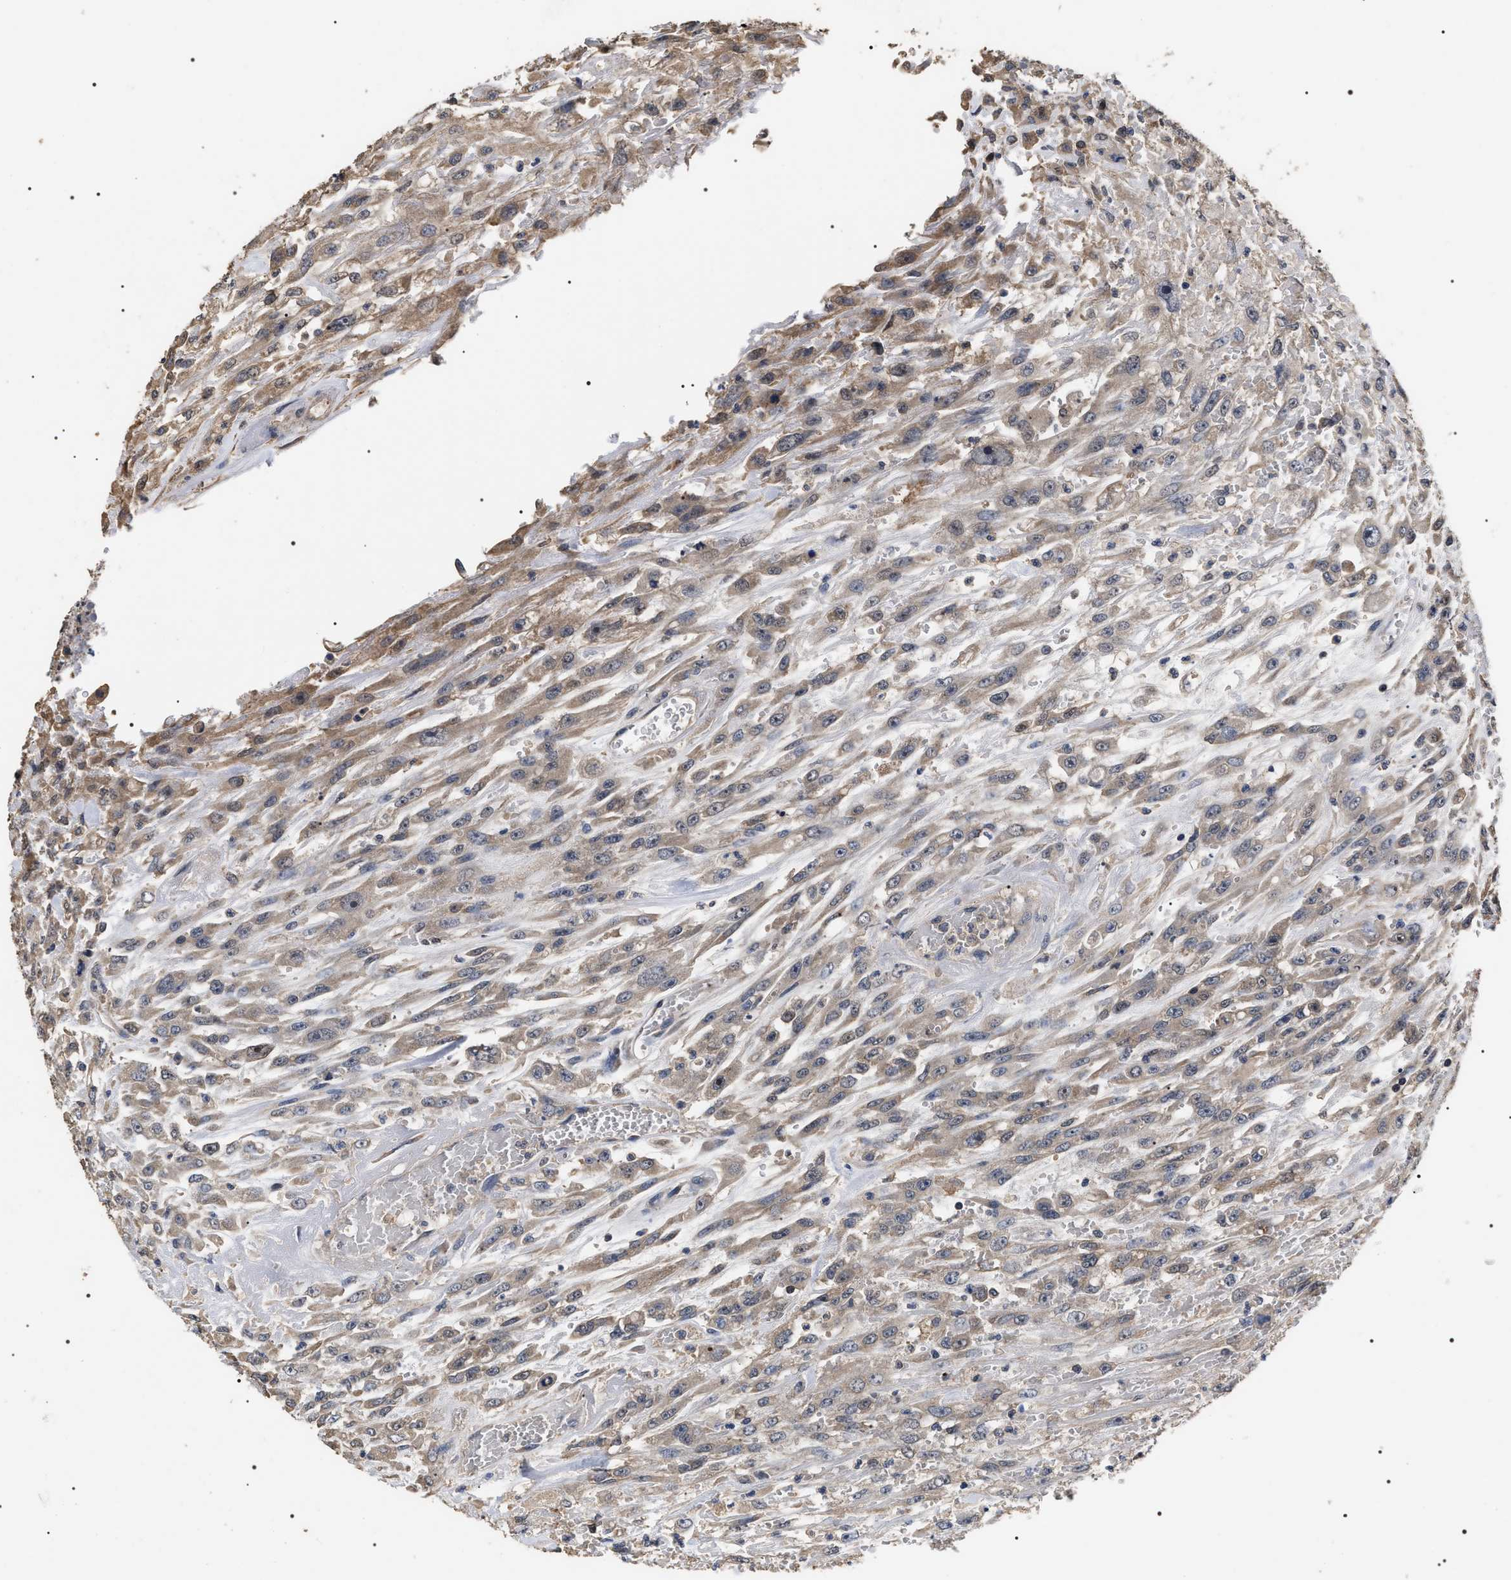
{"staining": {"intensity": "weak", "quantity": ">75%", "location": "cytoplasmic/membranous"}, "tissue": "urothelial cancer", "cell_type": "Tumor cells", "image_type": "cancer", "snomed": [{"axis": "morphology", "description": "Urothelial carcinoma, High grade"}, {"axis": "topography", "description": "Urinary bladder"}], "caption": "Protein analysis of high-grade urothelial carcinoma tissue reveals weak cytoplasmic/membranous staining in about >75% of tumor cells.", "gene": "UPF3A", "patient": {"sex": "male", "age": 46}}